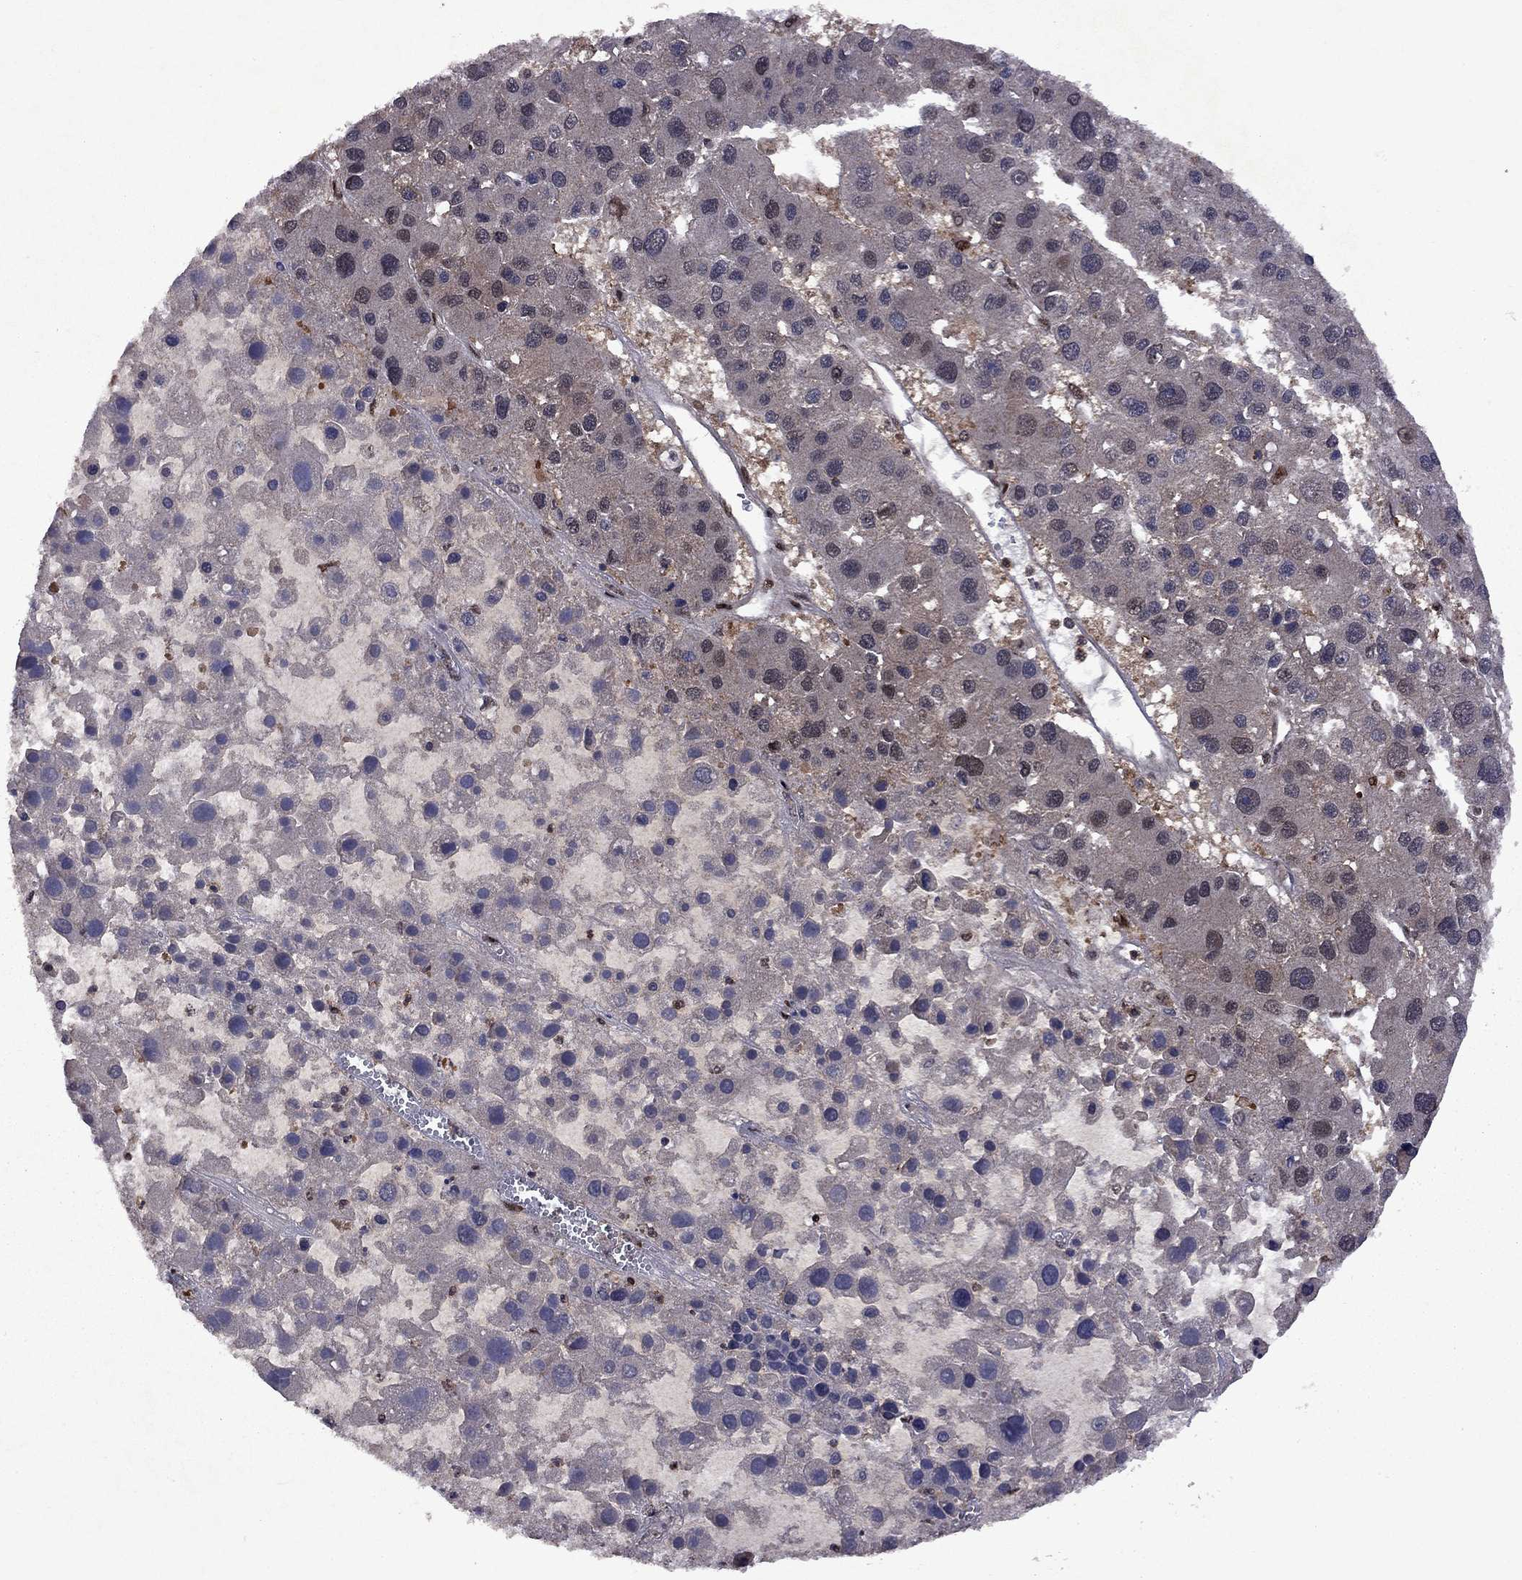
{"staining": {"intensity": "negative", "quantity": "none", "location": "none"}, "tissue": "liver cancer", "cell_type": "Tumor cells", "image_type": "cancer", "snomed": [{"axis": "morphology", "description": "Carcinoma, Hepatocellular, NOS"}, {"axis": "topography", "description": "Liver"}], "caption": "Tumor cells are negative for protein expression in human liver cancer (hepatocellular carcinoma).", "gene": "IPP", "patient": {"sex": "male", "age": 73}}